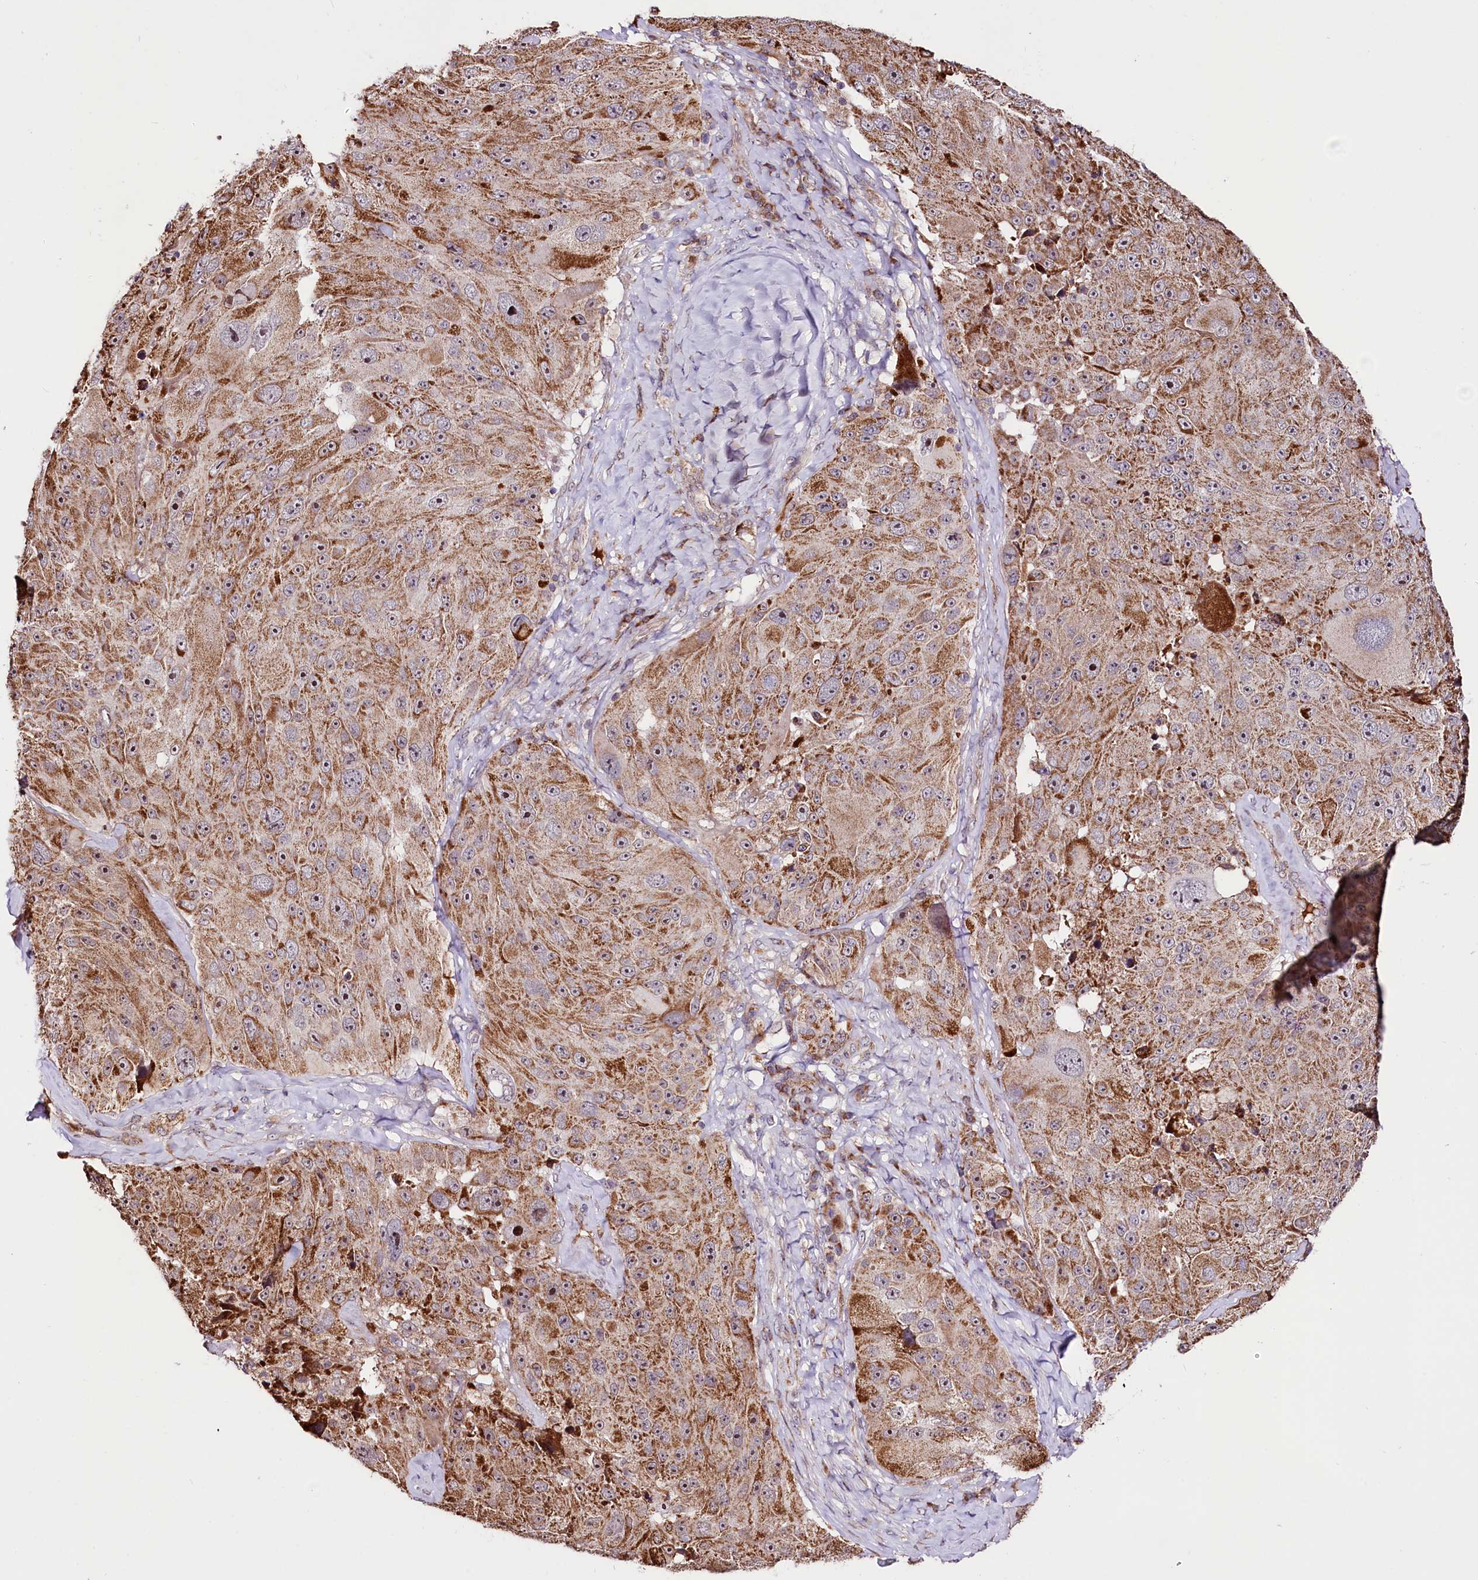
{"staining": {"intensity": "moderate", "quantity": ">75%", "location": "cytoplasmic/membranous"}, "tissue": "melanoma", "cell_type": "Tumor cells", "image_type": "cancer", "snomed": [{"axis": "morphology", "description": "Malignant melanoma, Metastatic site"}, {"axis": "topography", "description": "Lymph node"}], "caption": "Immunohistochemical staining of human malignant melanoma (metastatic site) reveals moderate cytoplasmic/membranous protein positivity in approximately >75% of tumor cells. (DAB (3,3'-diaminobenzidine) IHC with brightfield microscopy, high magnification).", "gene": "ST7", "patient": {"sex": "male", "age": 62}}